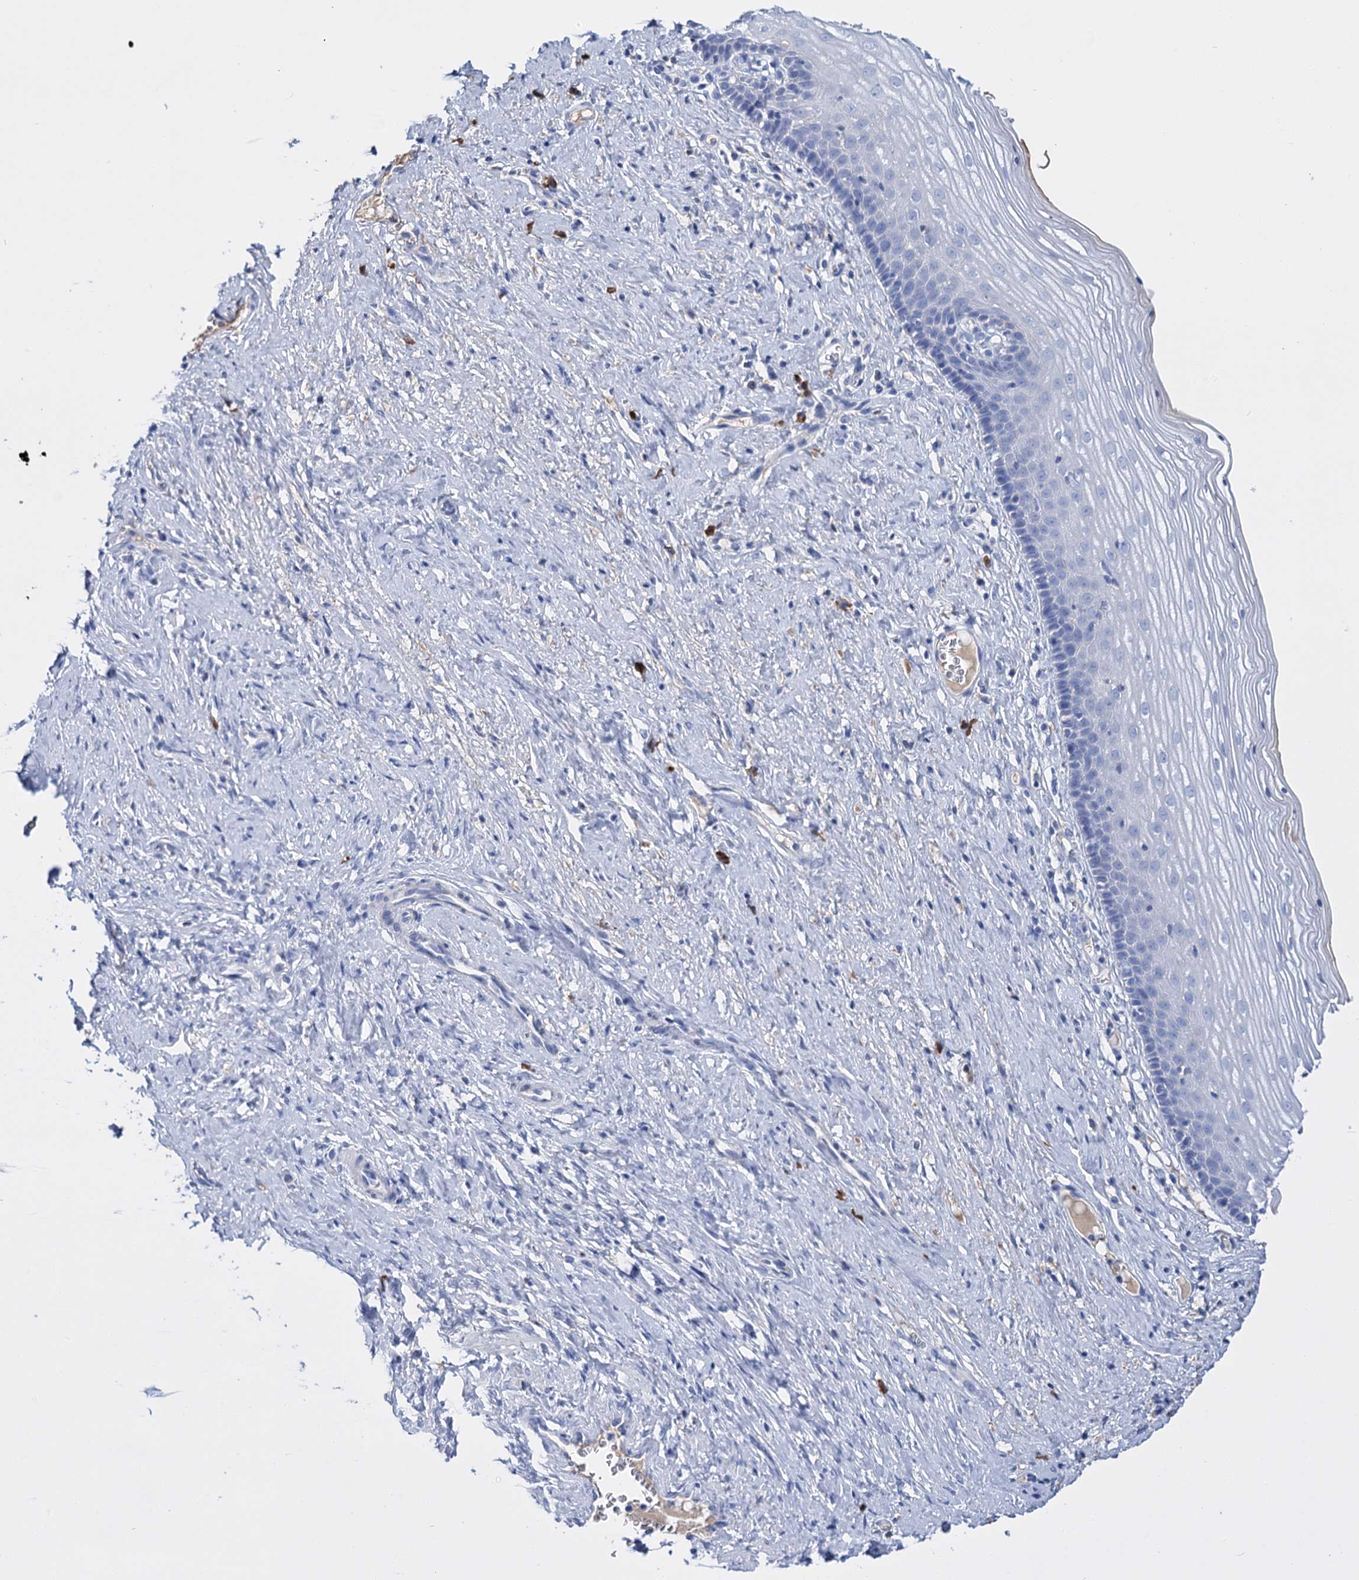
{"staining": {"intensity": "negative", "quantity": "none", "location": "none"}, "tissue": "cervix", "cell_type": "Glandular cells", "image_type": "normal", "snomed": [{"axis": "morphology", "description": "Normal tissue, NOS"}, {"axis": "topography", "description": "Cervix"}], "caption": "The photomicrograph shows no significant staining in glandular cells of cervix.", "gene": "FBXW12", "patient": {"sex": "female", "age": 42}}